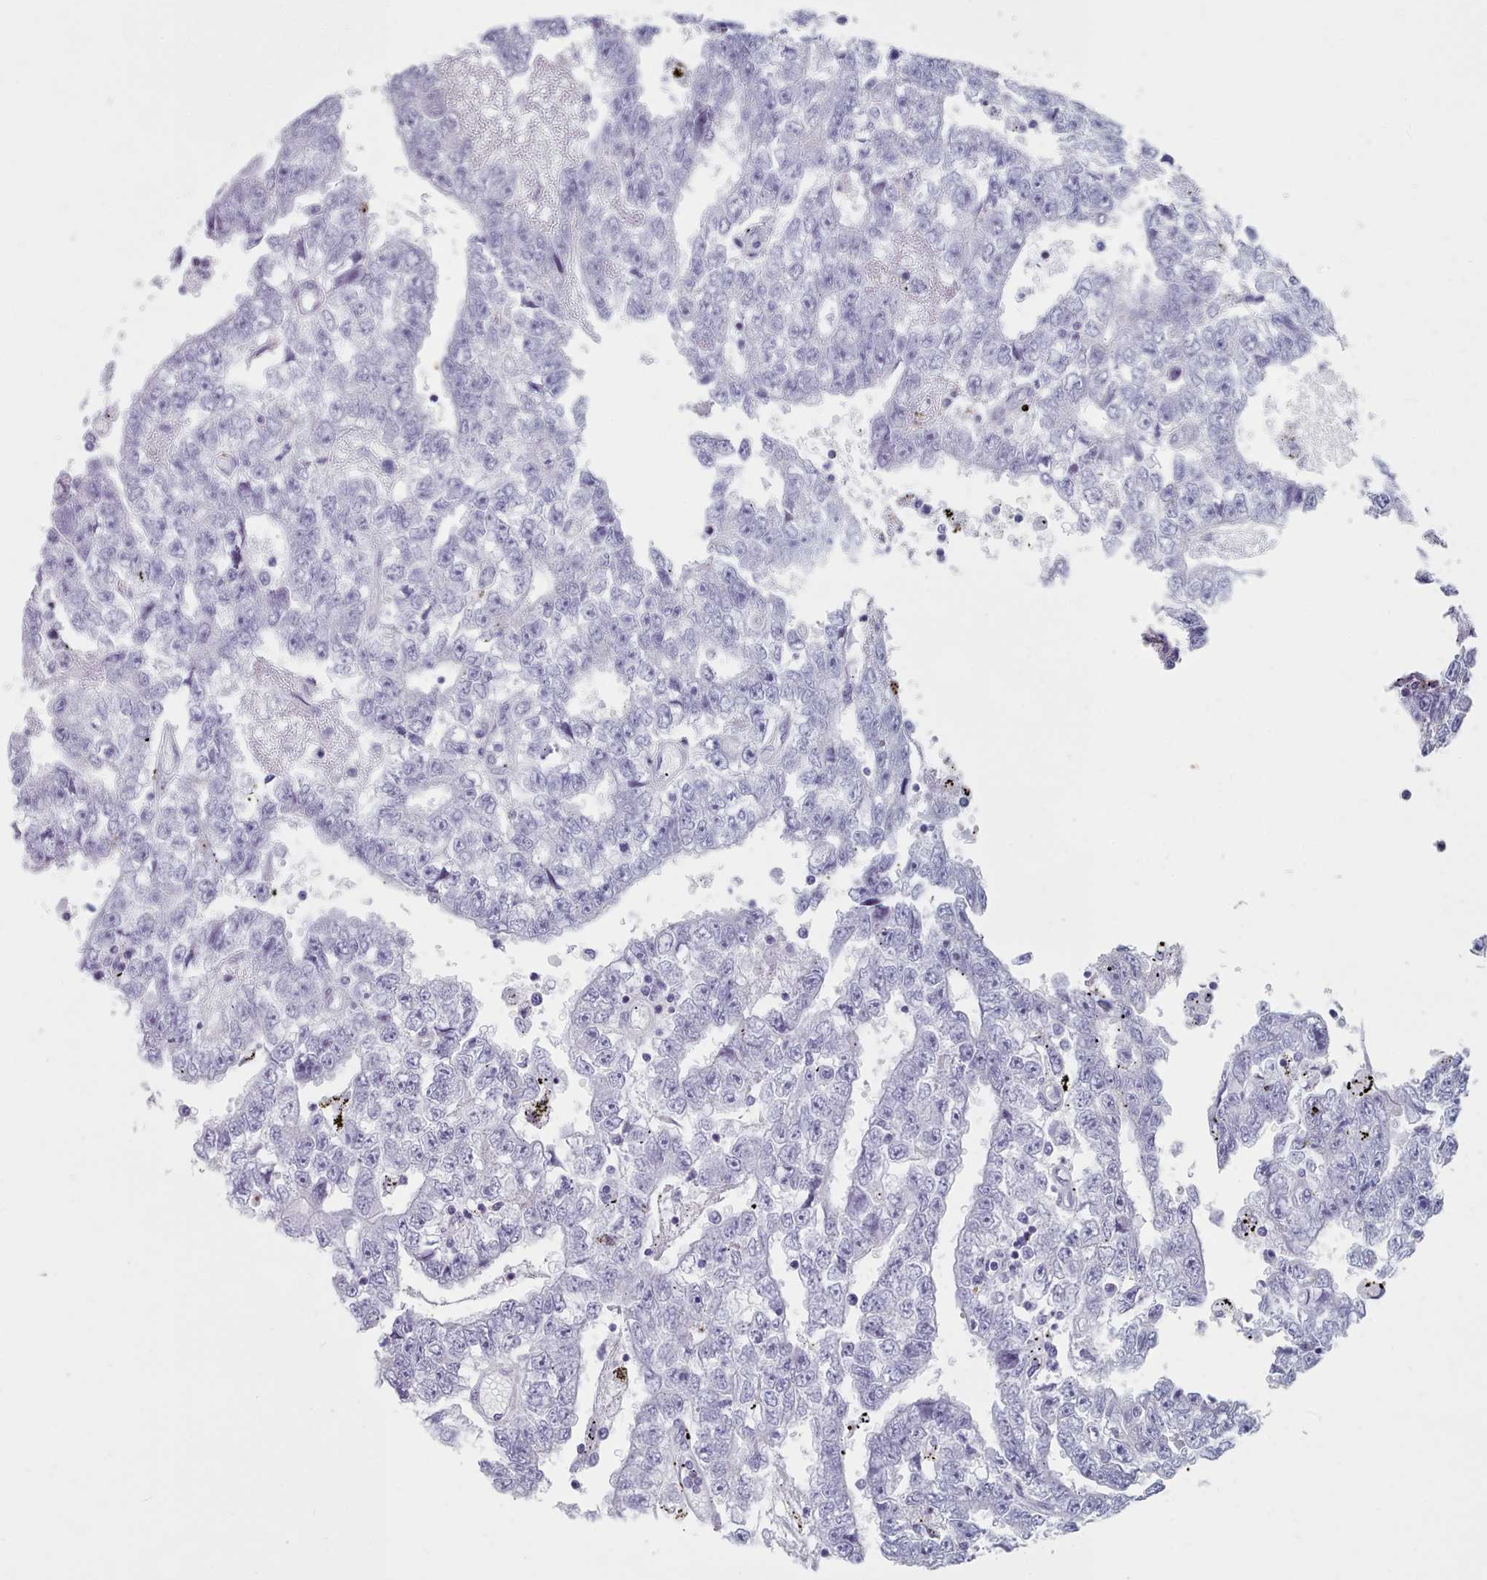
{"staining": {"intensity": "negative", "quantity": "none", "location": "none"}, "tissue": "testis cancer", "cell_type": "Tumor cells", "image_type": "cancer", "snomed": [{"axis": "morphology", "description": "Carcinoma, Embryonal, NOS"}, {"axis": "topography", "description": "Testis"}], "caption": "Tumor cells show no significant positivity in testis cancer (embryonal carcinoma).", "gene": "FAM170B", "patient": {"sex": "male", "age": 25}}